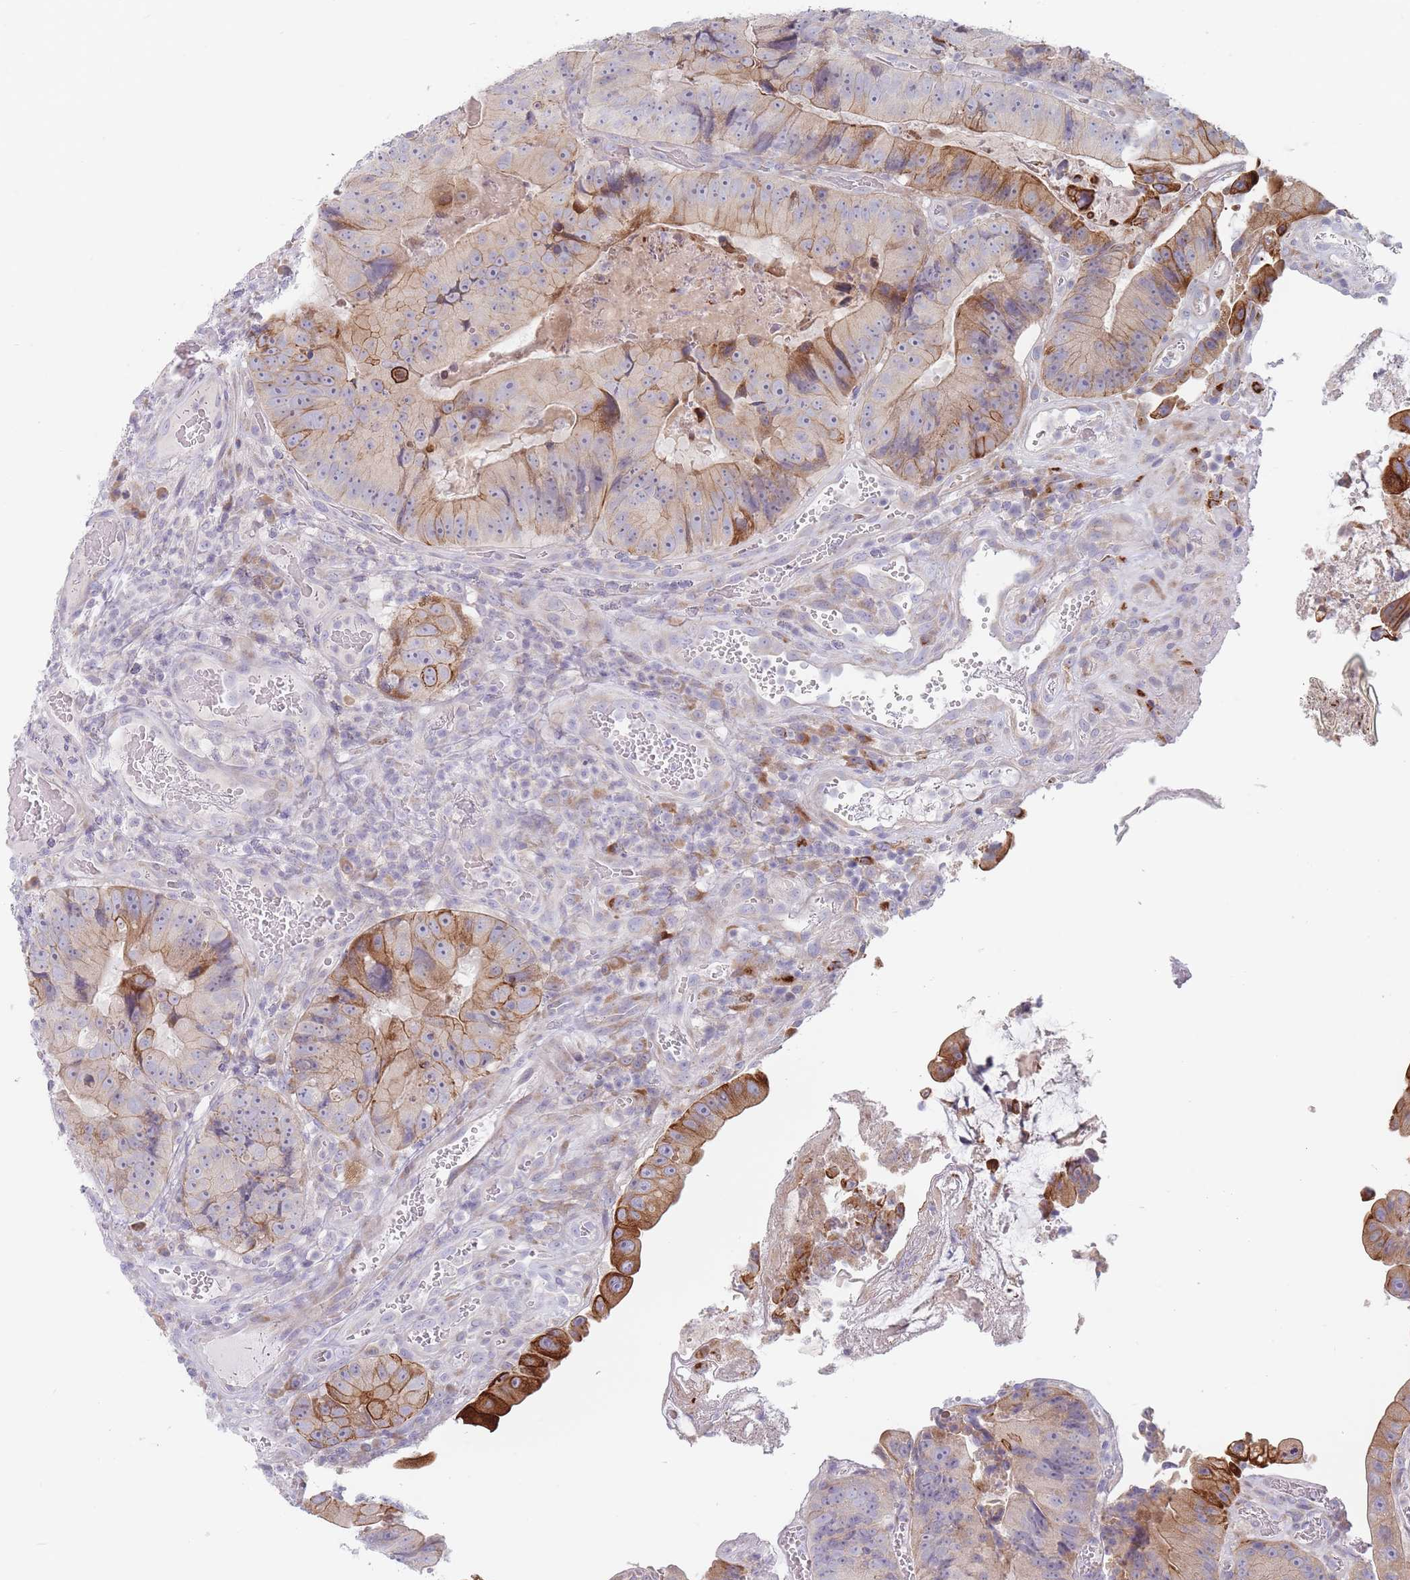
{"staining": {"intensity": "moderate", "quantity": "25%-75%", "location": "cytoplasmic/membranous"}, "tissue": "colorectal cancer", "cell_type": "Tumor cells", "image_type": "cancer", "snomed": [{"axis": "morphology", "description": "Adenocarcinoma, NOS"}, {"axis": "topography", "description": "Colon"}], "caption": "The histopathology image displays a brown stain indicating the presence of a protein in the cytoplasmic/membranous of tumor cells in adenocarcinoma (colorectal).", "gene": "SPATS1", "patient": {"sex": "female", "age": 86}}